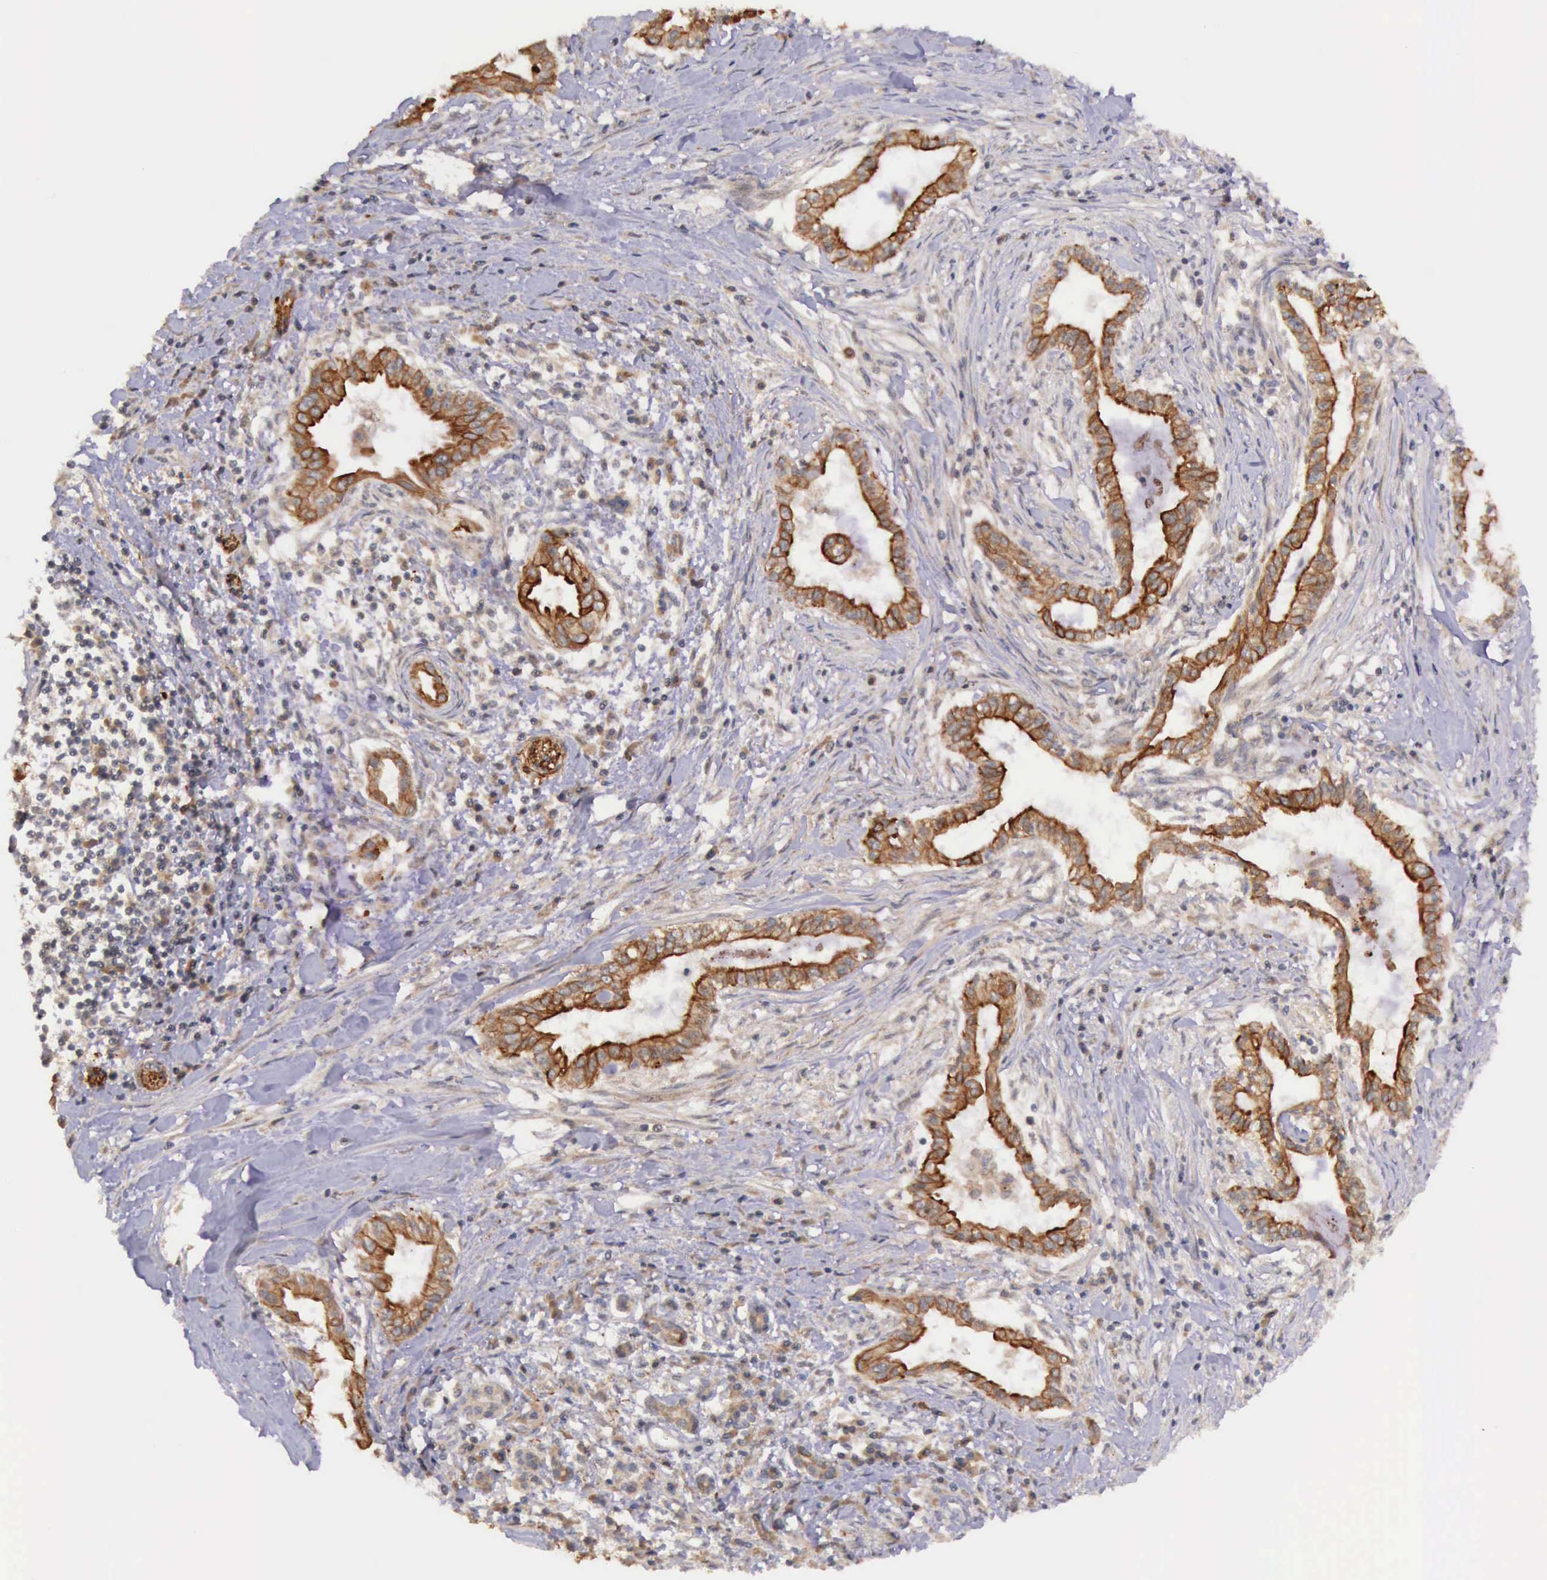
{"staining": {"intensity": "strong", "quantity": ">75%", "location": "cytoplasmic/membranous"}, "tissue": "pancreatic cancer", "cell_type": "Tumor cells", "image_type": "cancer", "snomed": [{"axis": "morphology", "description": "Adenocarcinoma, NOS"}, {"axis": "topography", "description": "Pancreas"}], "caption": "This histopathology image displays immunohistochemistry (IHC) staining of human pancreatic adenocarcinoma, with high strong cytoplasmic/membranous expression in approximately >75% of tumor cells.", "gene": "PRICKLE3", "patient": {"sex": "female", "age": 64}}